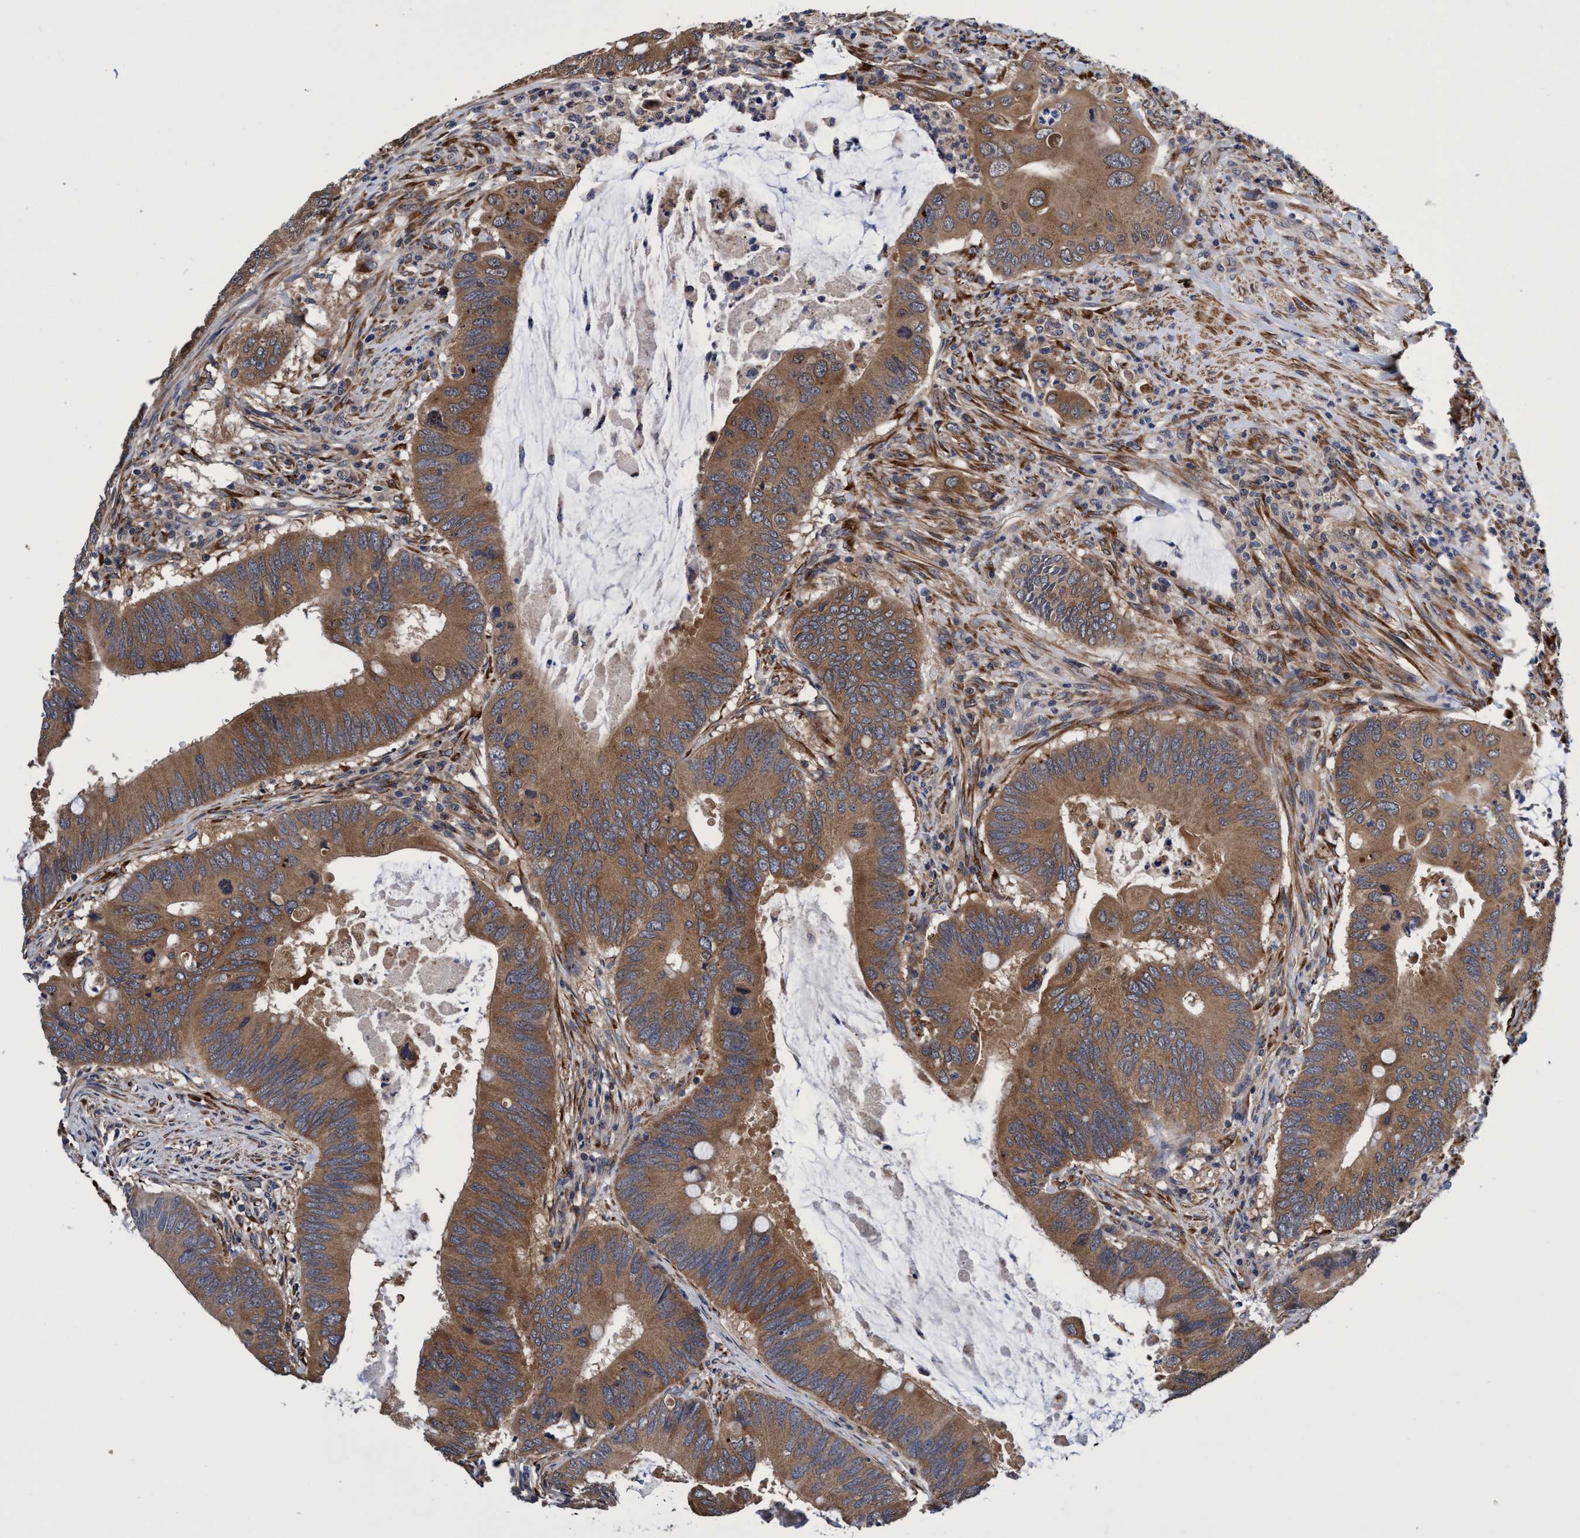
{"staining": {"intensity": "strong", "quantity": ">75%", "location": "cytoplasmic/membranous"}, "tissue": "colorectal cancer", "cell_type": "Tumor cells", "image_type": "cancer", "snomed": [{"axis": "morphology", "description": "Adenocarcinoma, NOS"}, {"axis": "topography", "description": "Colon"}], "caption": "Colorectal adenocarcinoma was stained to show a protein in brown. There is high levels of strong cytoplasmic/membranous expression in approximately >75% of tumor cells.", "gene": "CALCOCO2", "patient": {"sex": "male", "age": 71}}